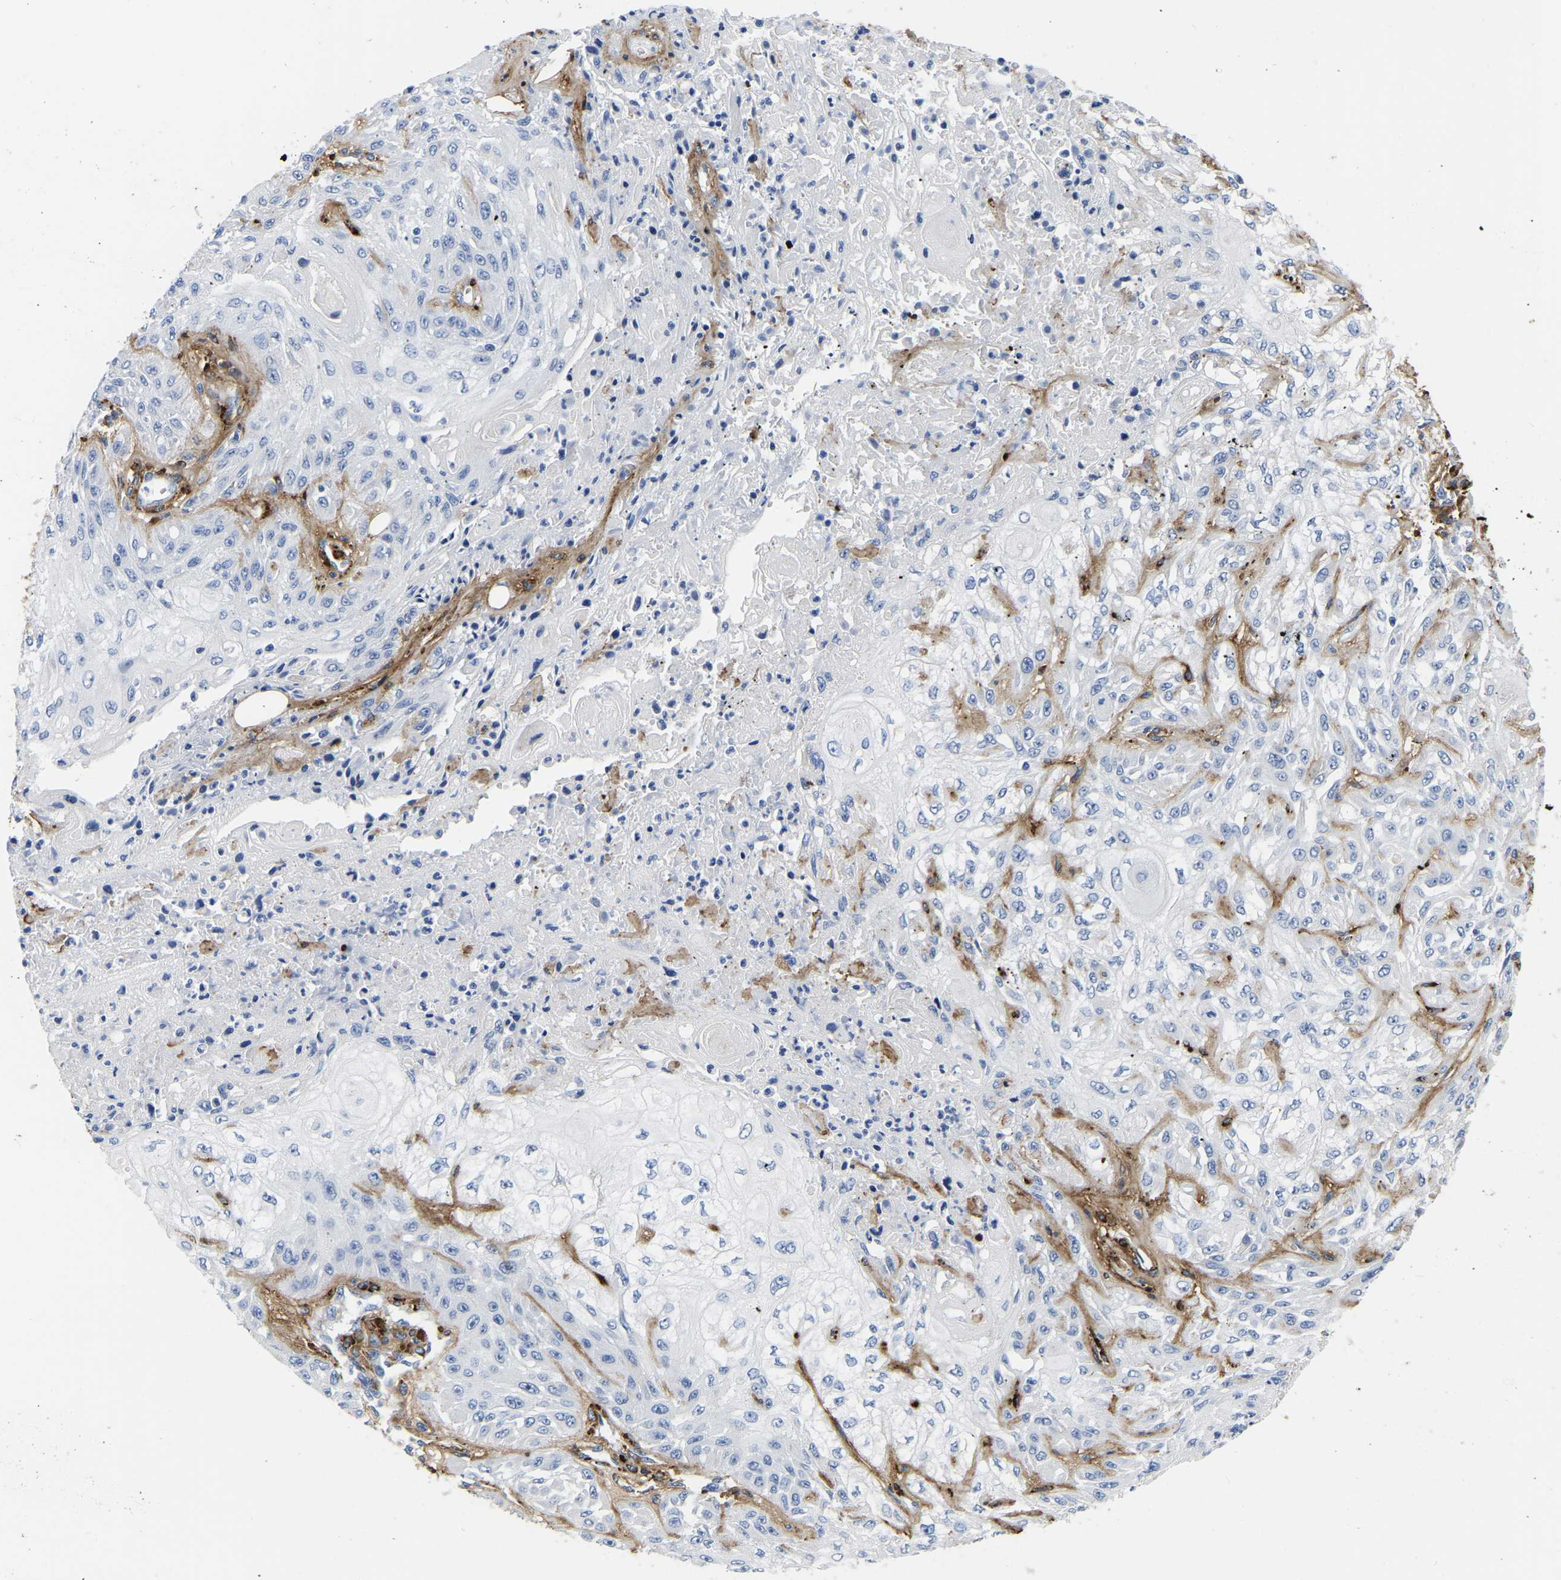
{"staining": {"intensity": "negative", "quantity": "none", "location": "none"}, "tissue": "skin cancer", "cell_type": "Tumor cells", "image_type": "cancer", "snomed": [{"axis": "morphology", "description": "Squamous cell carcinoma, NOS"}, {"axis": "morphology", "description": "Squamous cell carcinoma, metastatic, NOS"}, {"axis": "topography", "description": "Skin"}, {"axis": "topography", "description": "Lymph node"}], "caption": "This is an IHC image of human skin cancer. There is no expression in tumor cells.", "gene": "COL6A1", "patient": {"sex": "male", "age": 75}}